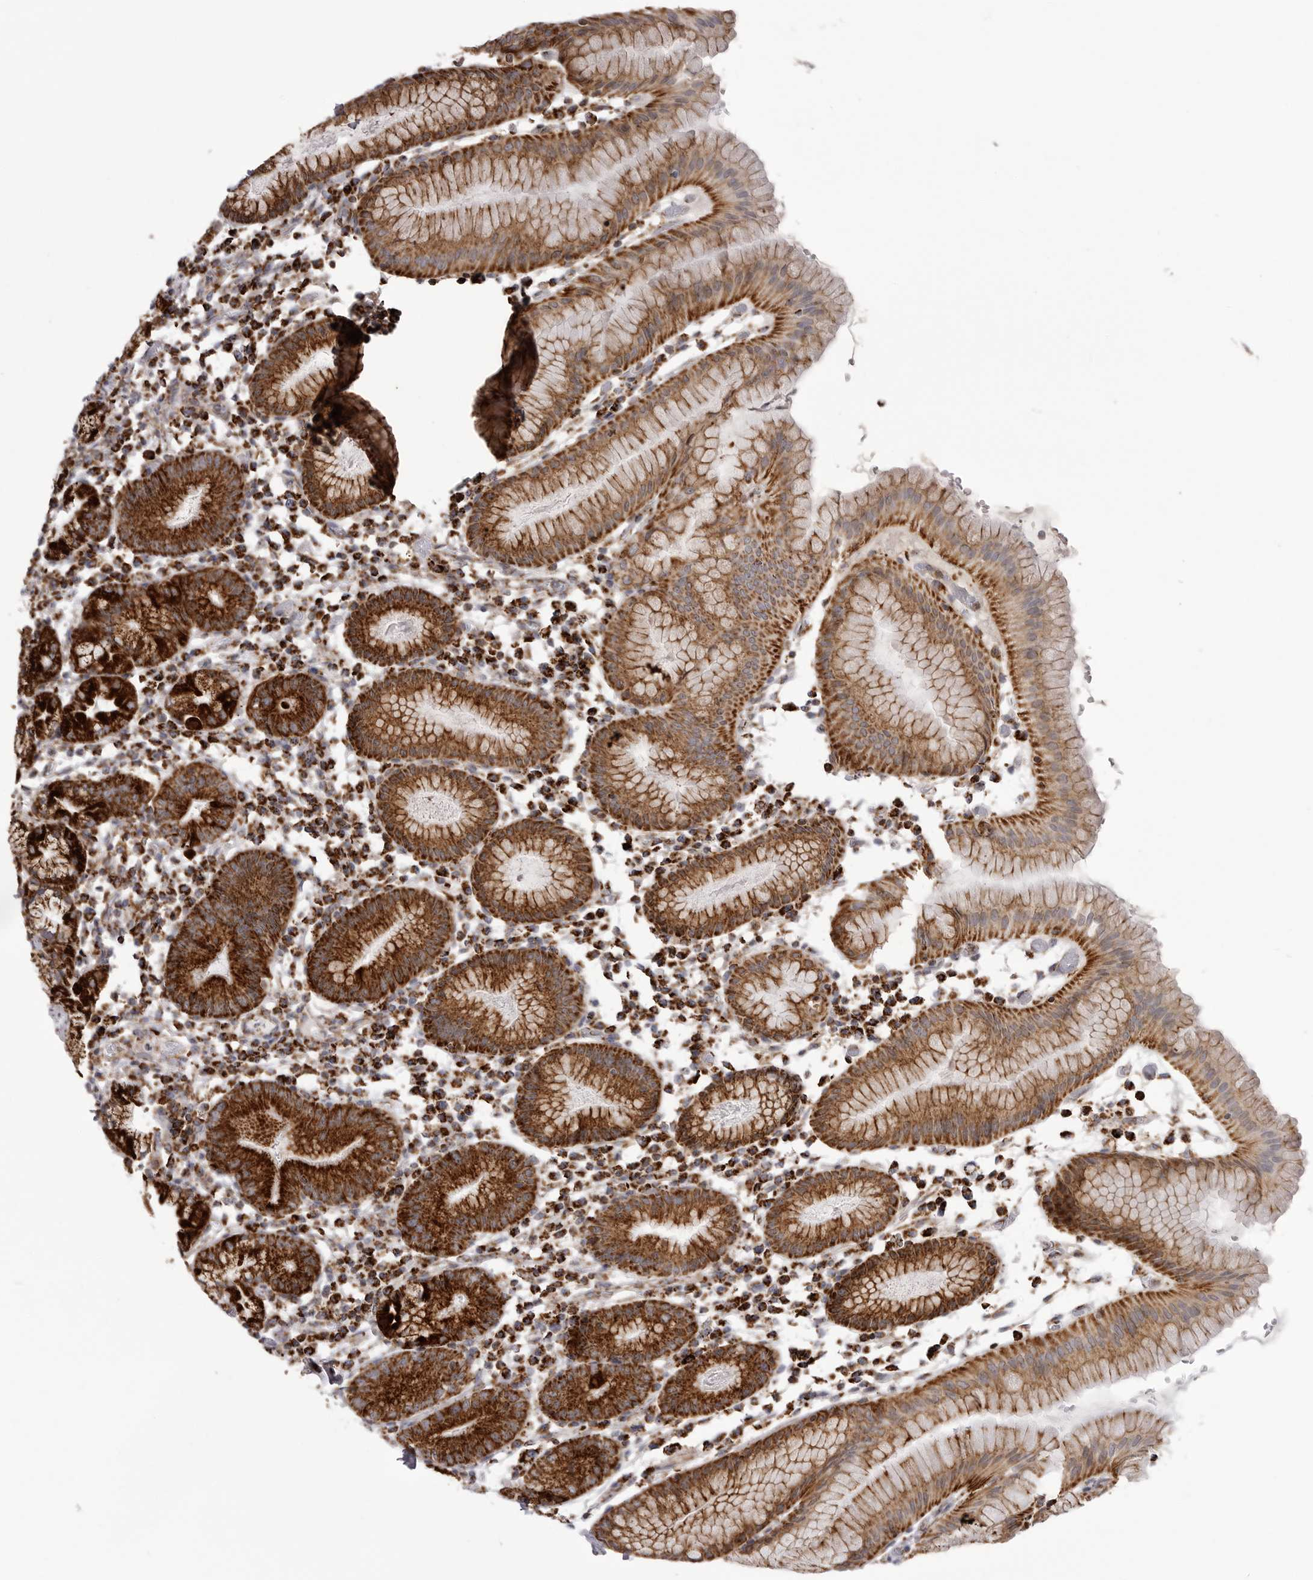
{"staining": {"intensity": "strong", "quantity": ">75%", "location": "cytoplasmic/membranous"}, "tissue": "stomach", "cell_type": "Glandular cells", "image_type": "normal", "snomed": [{"axis": "morphology", "description": "Normal tissue, NOS"}, {"axis": "topography", "description": "Stomach"}, {"axis": "topography", "description": "Stomach, lower"}], "caption": "This photomicrograph displays immunohistochemistry (IHC) staining of unremarkable human stomach, with high strong cytoplasmic/membranous expression in about >75% of glandular cells.", "gene": "TUFM", "patient": {"sex": "female", "age": 75}}